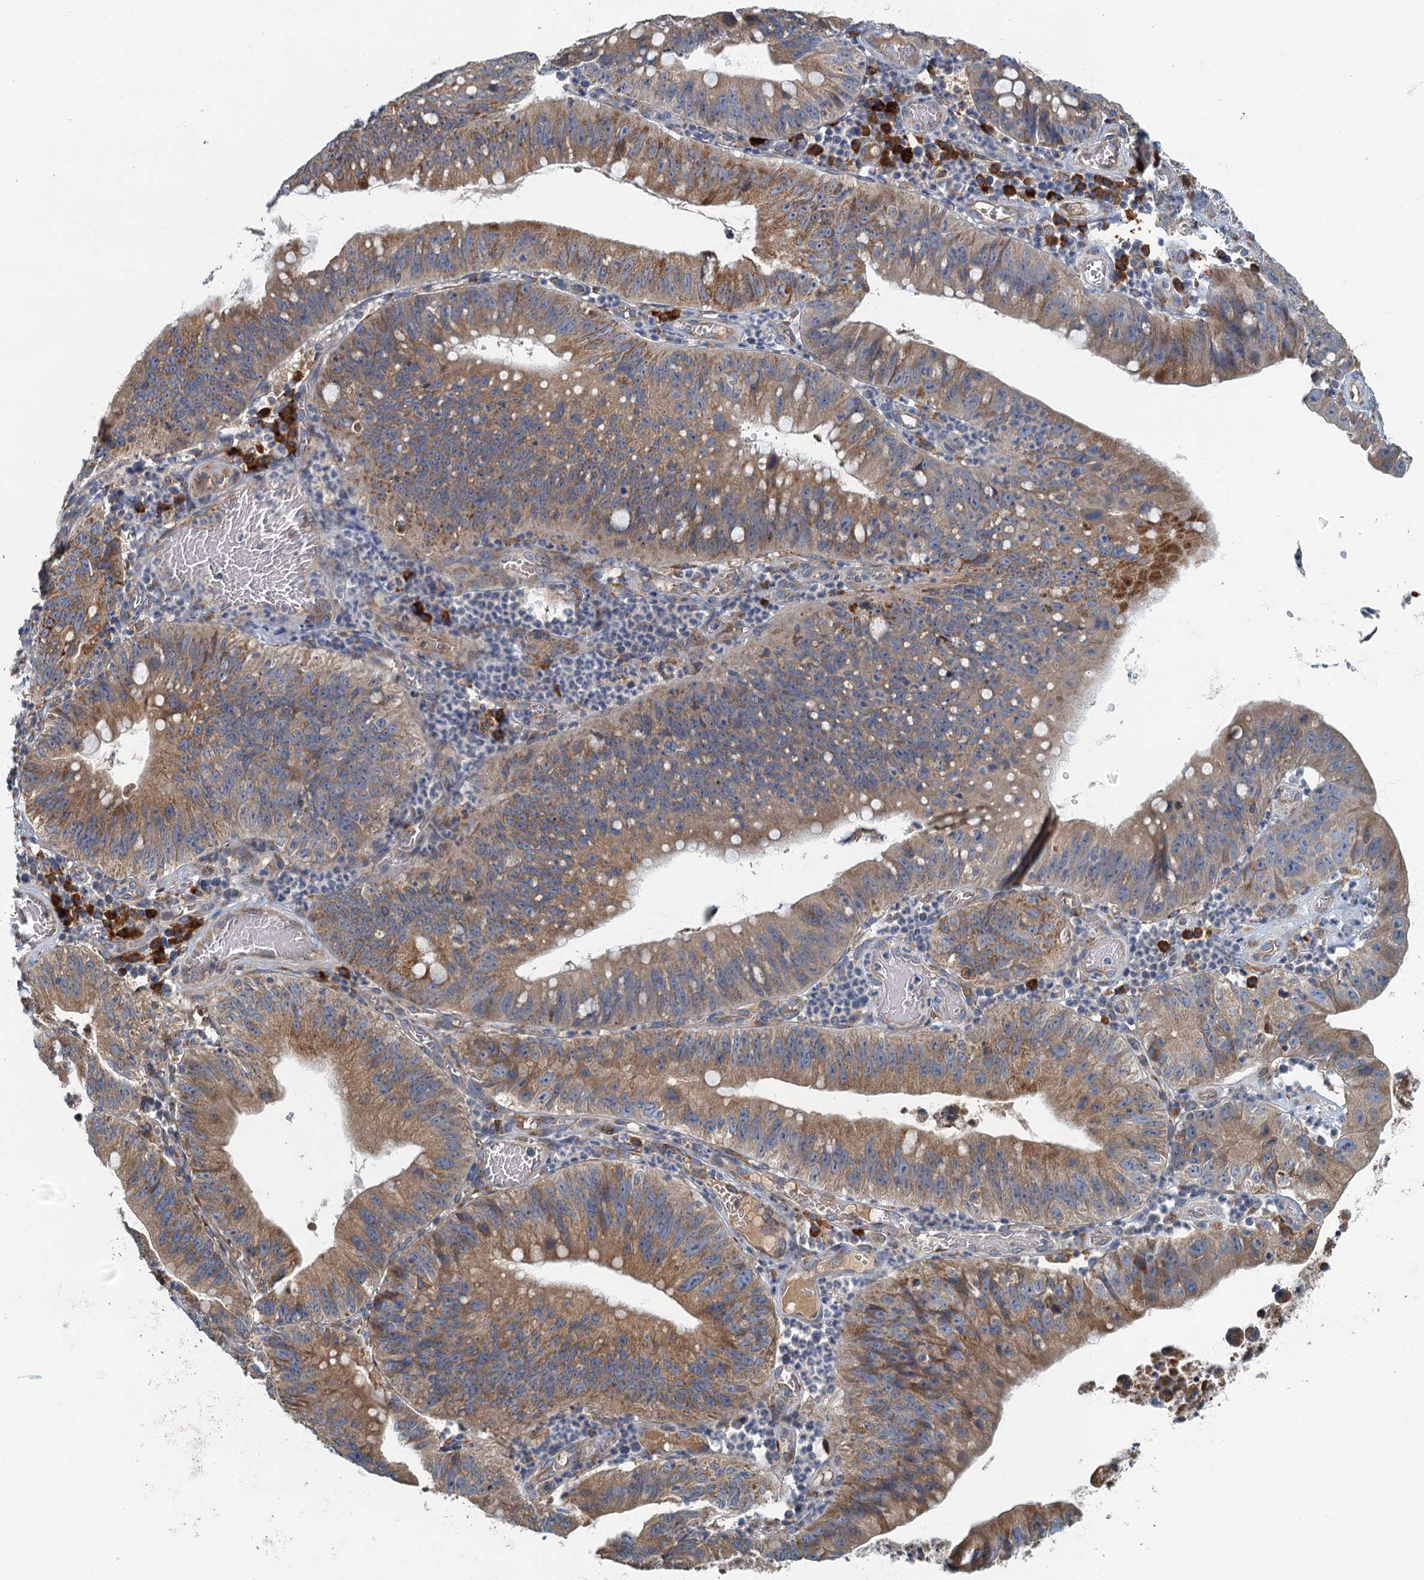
{"staining": {"intensity": "moderate", "quantity": ">75%", "location": "cytoplasmic/membranous"}, "tissue": "stomach cancer", "cell_type": "Tumor cells", "image_type": "cancer", "snomed": [{"axis": "morphology", "description": "Adenocarcinoma, NOS"}, {"axis": "topography", "description": "Stomach"}], "caption": "Stomach cancer (adenocarcinoma) stained with DAB (3,3'-diaminobenzidine) IHC reveals medium levels of moderate cytoplasmic/membranous expression in approximately >75% of tumor cells.", "gene": "SPDYC", "patient": {"sex": "male", "age": 59}}